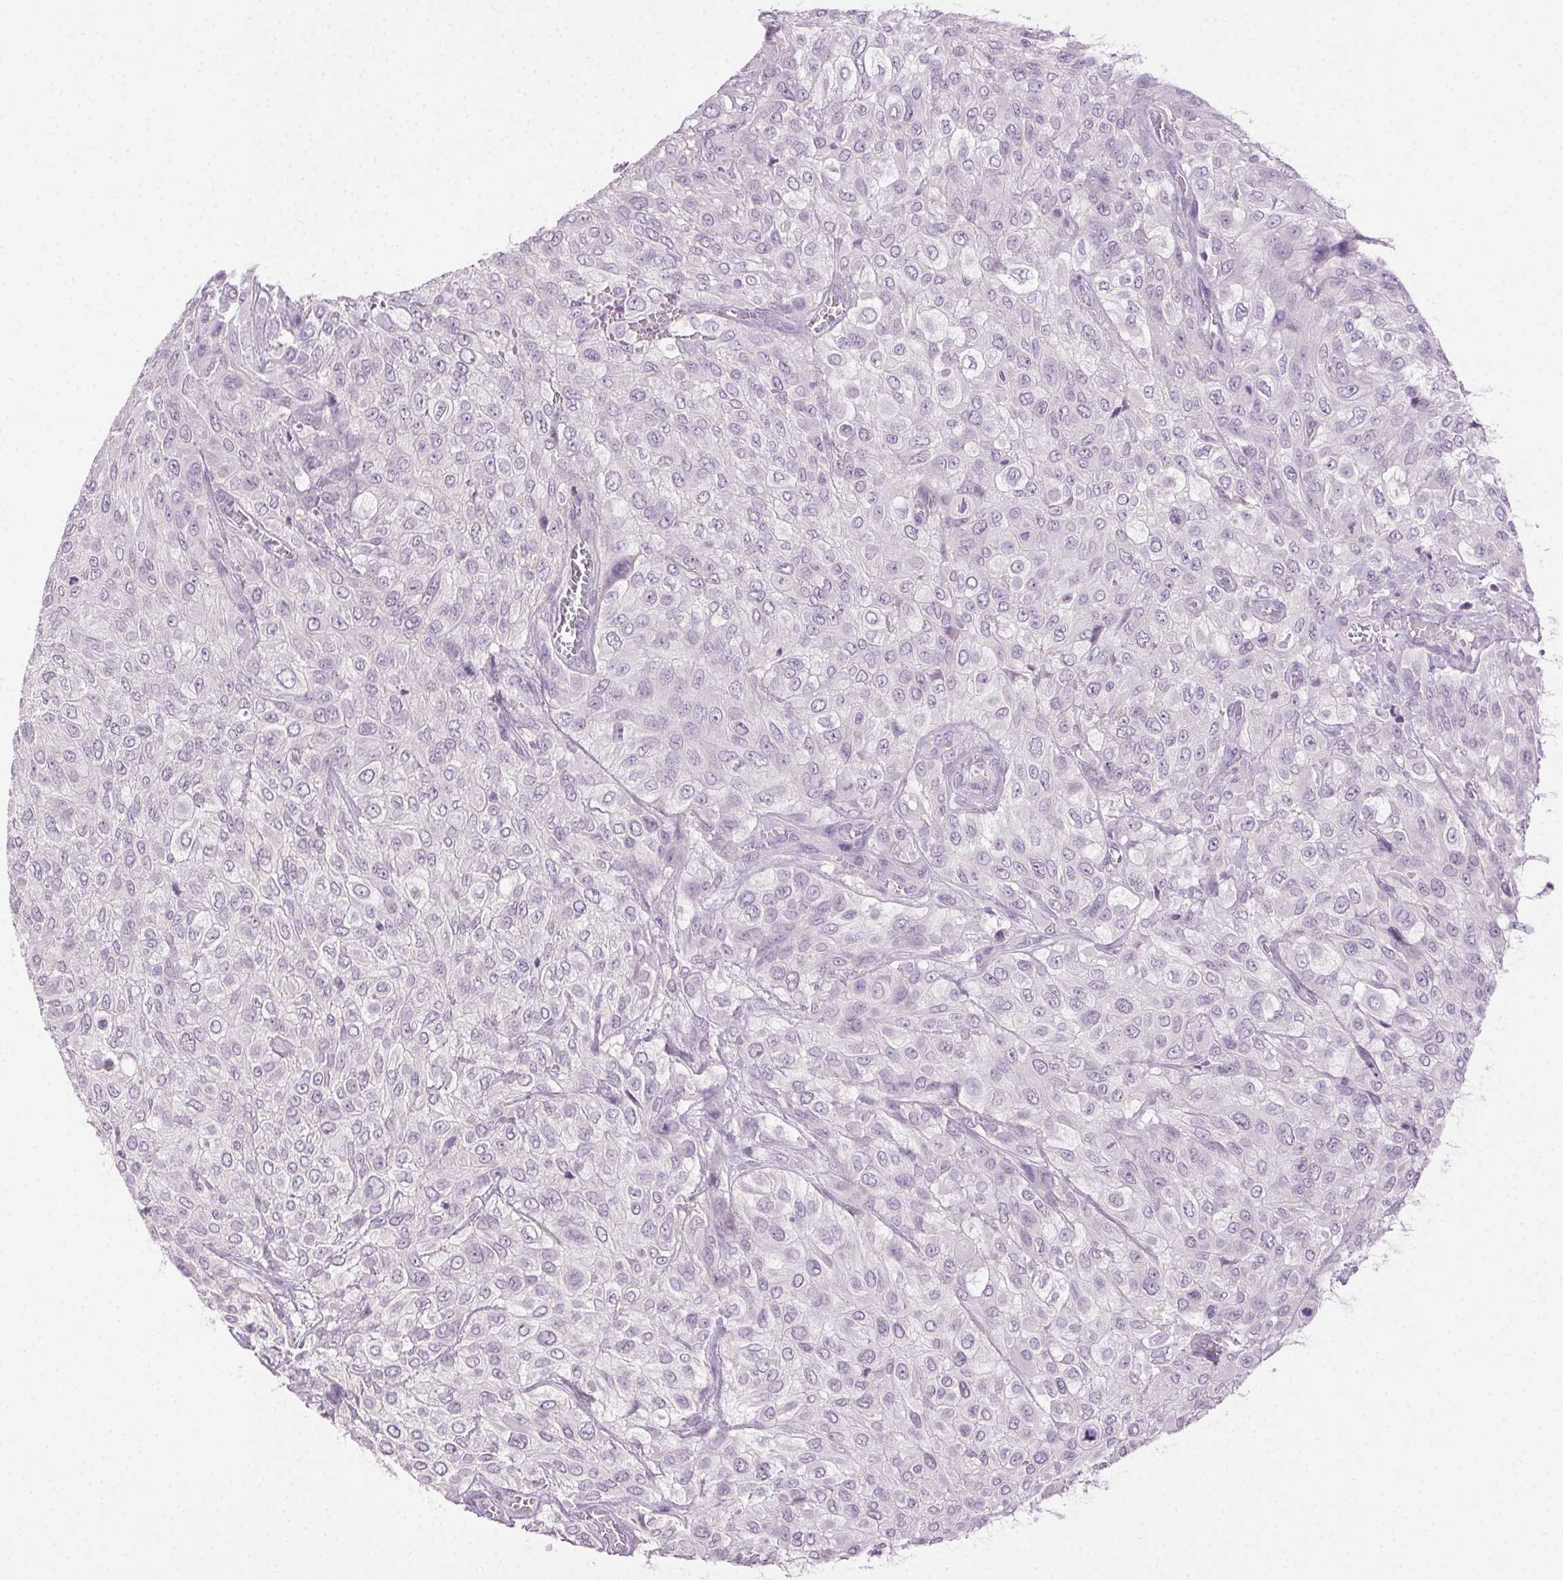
{"staining": {"intensity": "negative", "quantity": "none", "location": "none"}, "tissue": "urothelial cancer", "cell_type": "Tumor cells", "image_type": "cancer", "snomed": [{"axis": "morphology", "description": "Urothelial carcinoma, High grade"}, {"axis": "topography", "description": "Urinary bladder"}], "caption": "The immunohistochemistry photomicrograph has no significant staining in tumor cells of urothelial cancer tissue.", "gene": "AKAP5", "patient": {"sex": "male", "age": 57}}